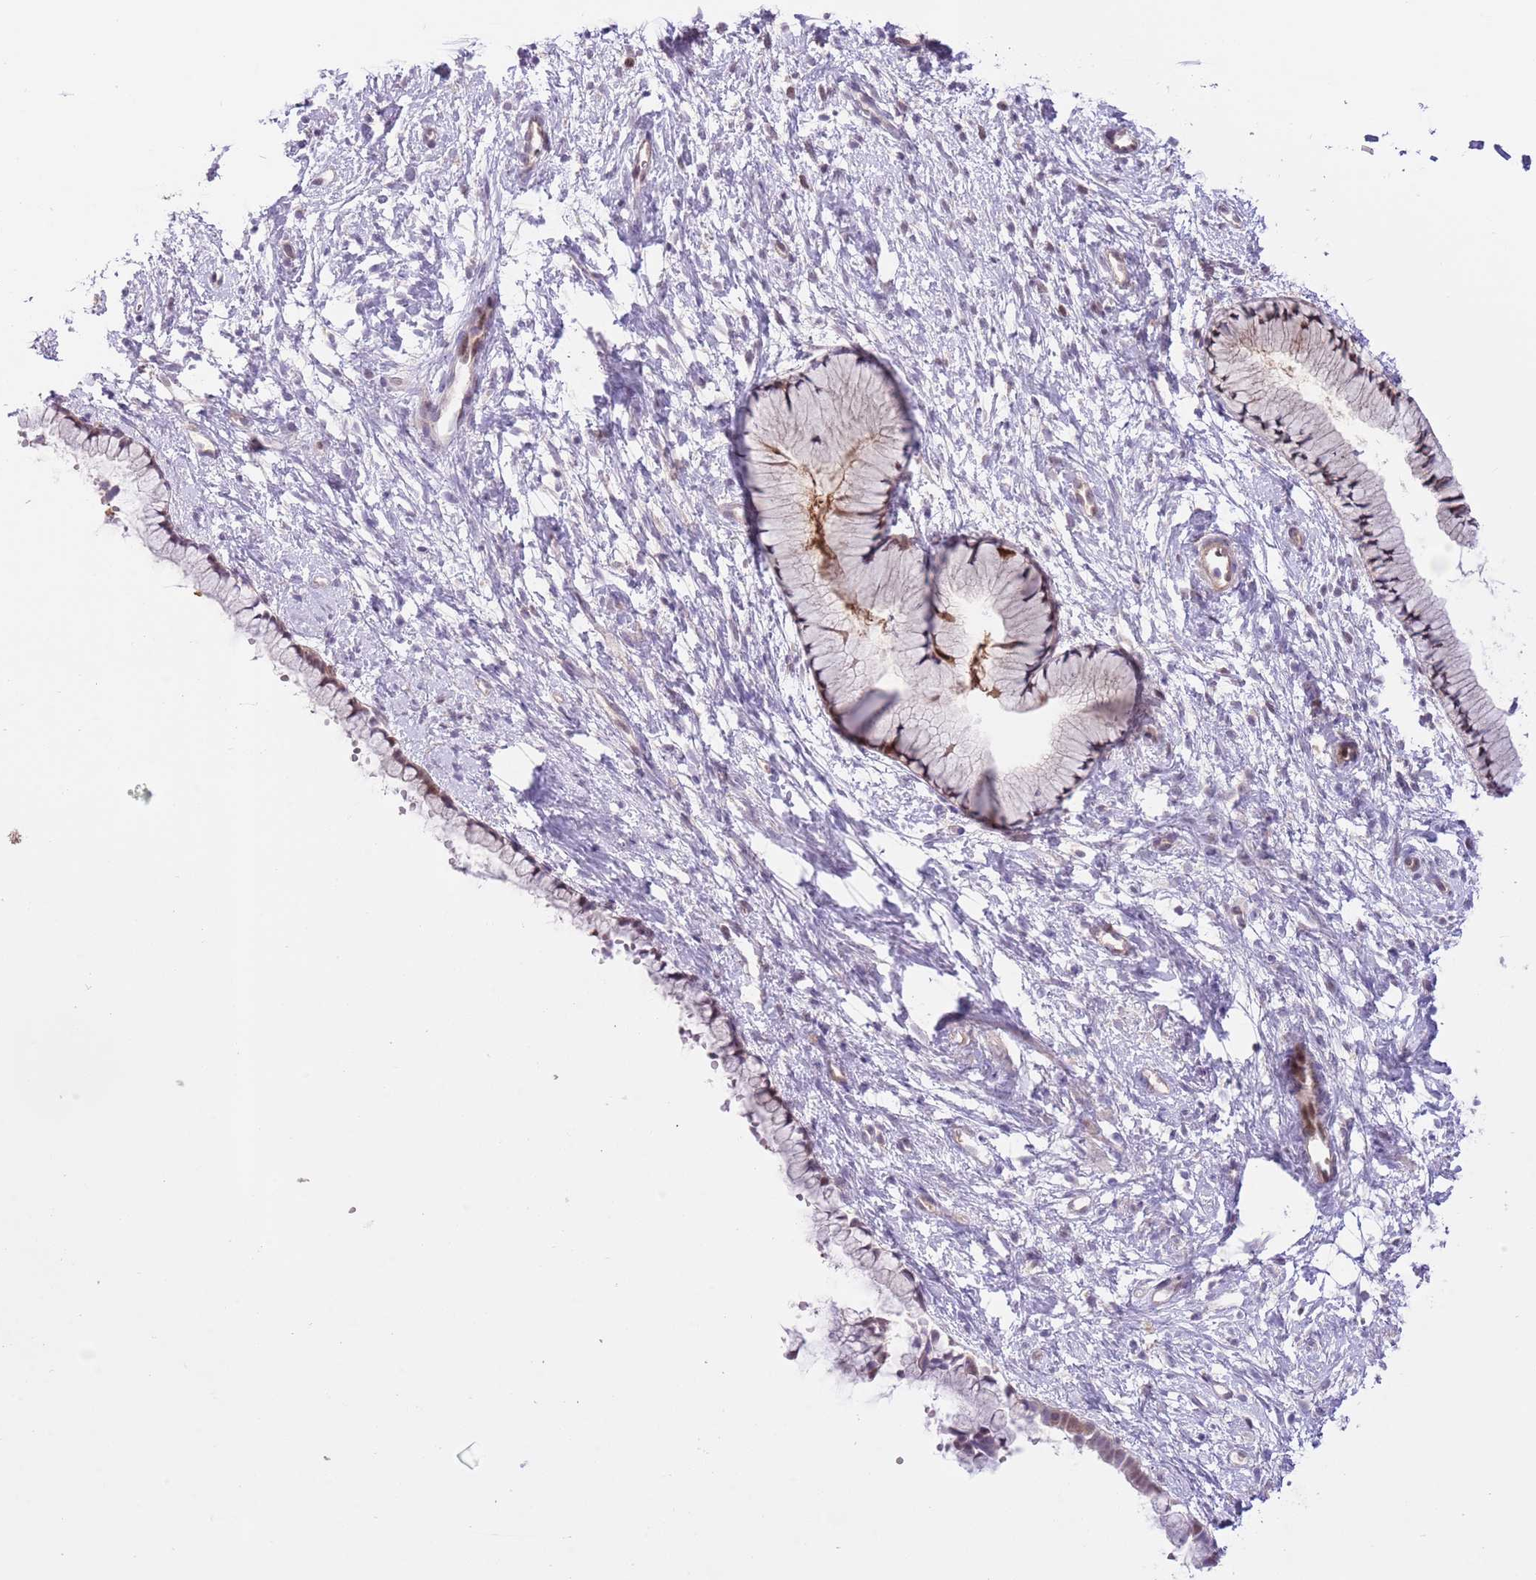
{"staining": {"intensity": "moderate", "quantity": "25%-75%", "location": "cytoplasmic/membranous,nuclear"}, "tissue": "cervix", "cell_type": "Glandular cells", "image_type": "normal", "snomed": [{"axis": "morphology", "description": "Normal tissue, NOS"}, {"axis": "topography", "description": "Cervix"}], "caption": "Human cervix stained for a protein (brown) shows moderate cytoplasmic/membranous,nuclear positive expression in approximately 25%-75% of glandular cells.", "gene": "HDHD2", "patient": {"sex": "female", "age": 57}}